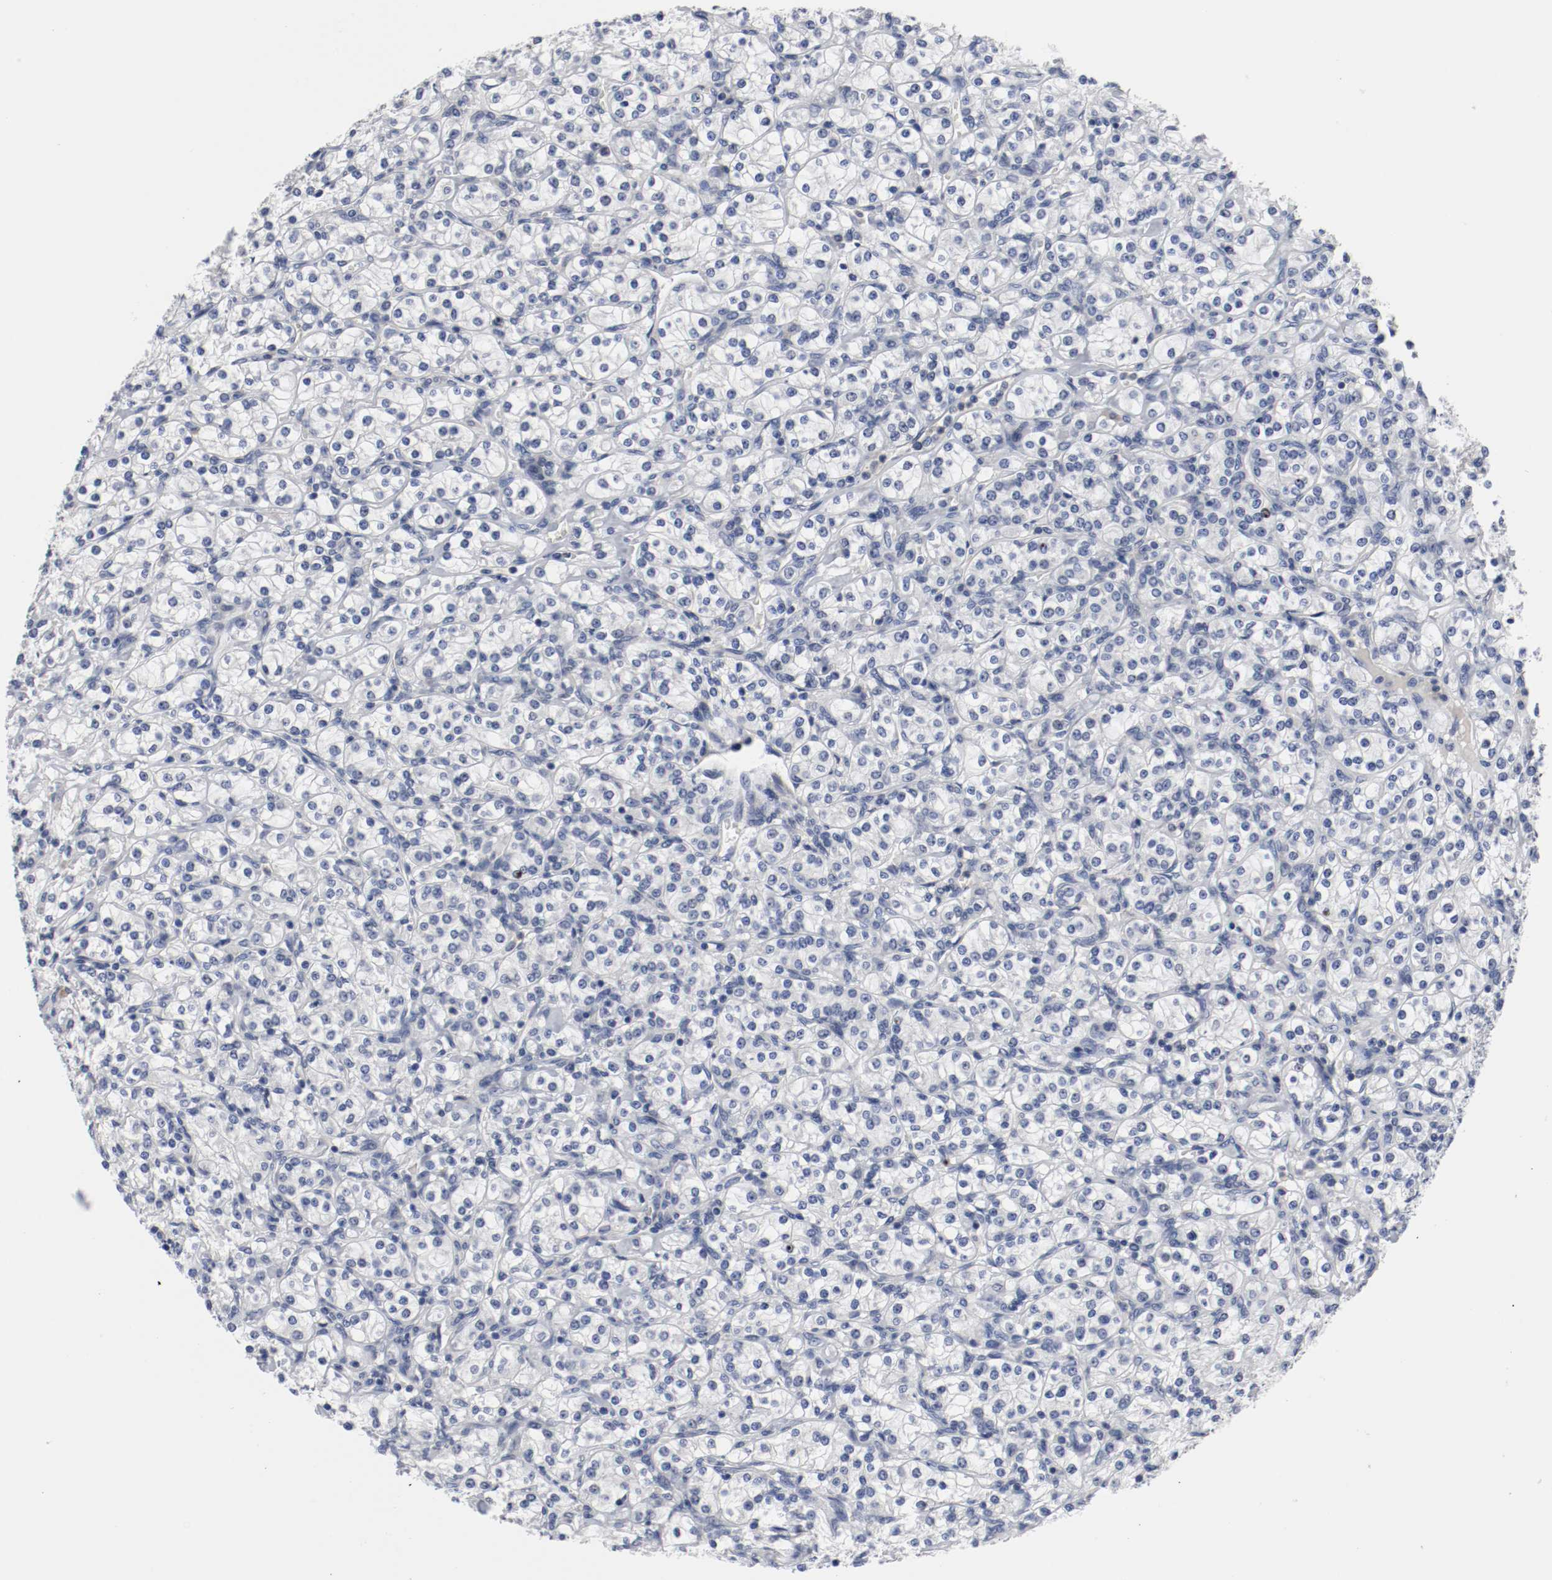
{"staining": {"intensity": "negative", "quantity": "none", "location": "none"}, "tissue": "renal cancer", "cell_type": "Tumor cells", "image_type": "cancer", "snomed": [{"axis": "morphology", "description": "Adenocarcinoma, NOS"}, {"axis": "topography", "description": "Kidney"}], "caption": "A high-resolution image shows IHC staining of adenocarcinoma (renal), which shows no significant staining in tumor cells.", "gene": "MCM6", "patient": {"sex": "male", "age": 77}}